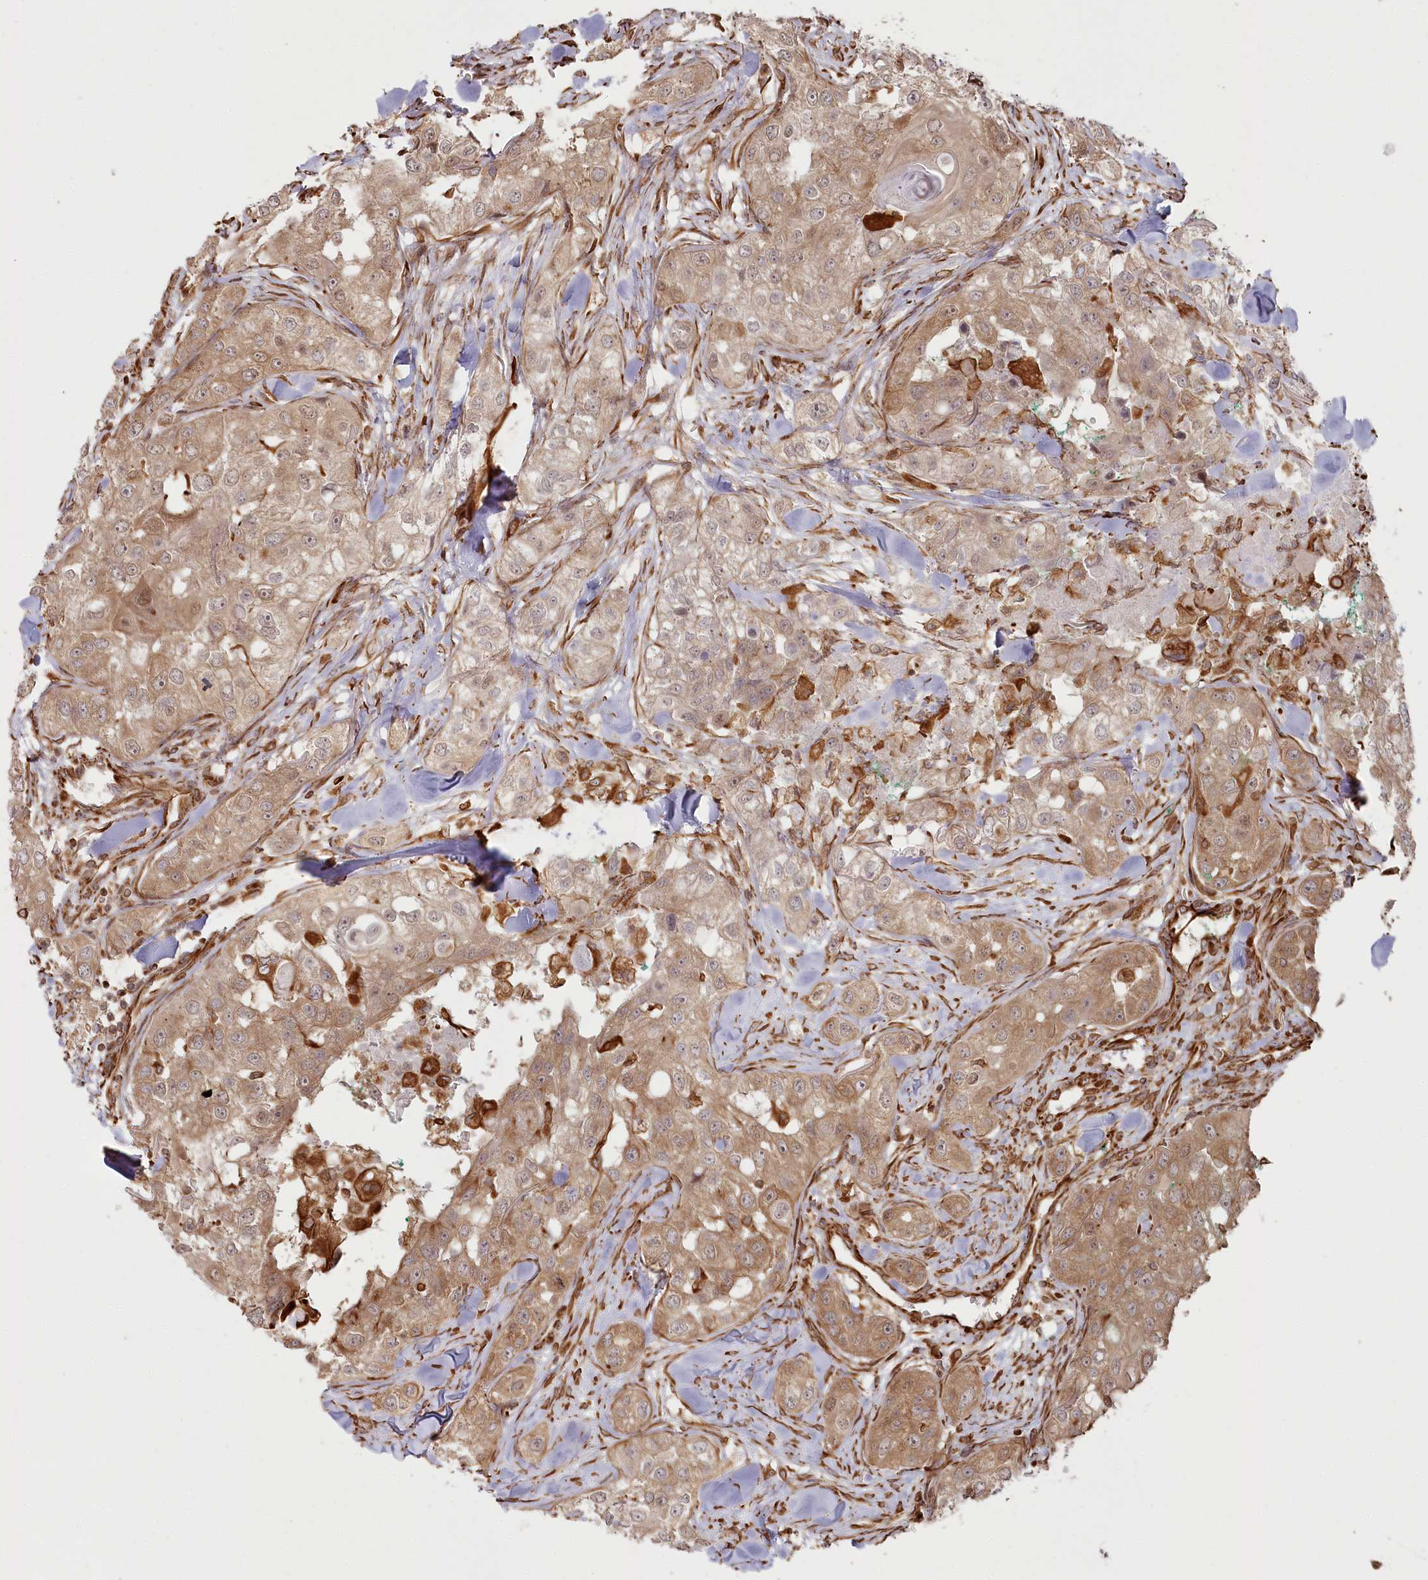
{"staining": {"intensity": "moderate", "quantity": ">75%", "location": "cytoplasmic/membranous"}, "tissue": "head and neck cancer", "cell_type": "Tumor cells", "image_type": "cancer", "snomed": [{"axis": "morphology", "description": "Normal tissue, NOS"}, {"axis": "morphology", "description": "Squamous cell carcinoma, NOS"}, {"axis": "topography", "description": "Skeletal muscle"}, {"axis": "topography", "description": "Head-Neck"}], "caption": "Head and neck cancer (squamous cell carcinoma) stained with a protein marker exhibits moderate staining in tumor cells.", "gene": "TTC1", "patient": {"sex": "male", "age": 51}}